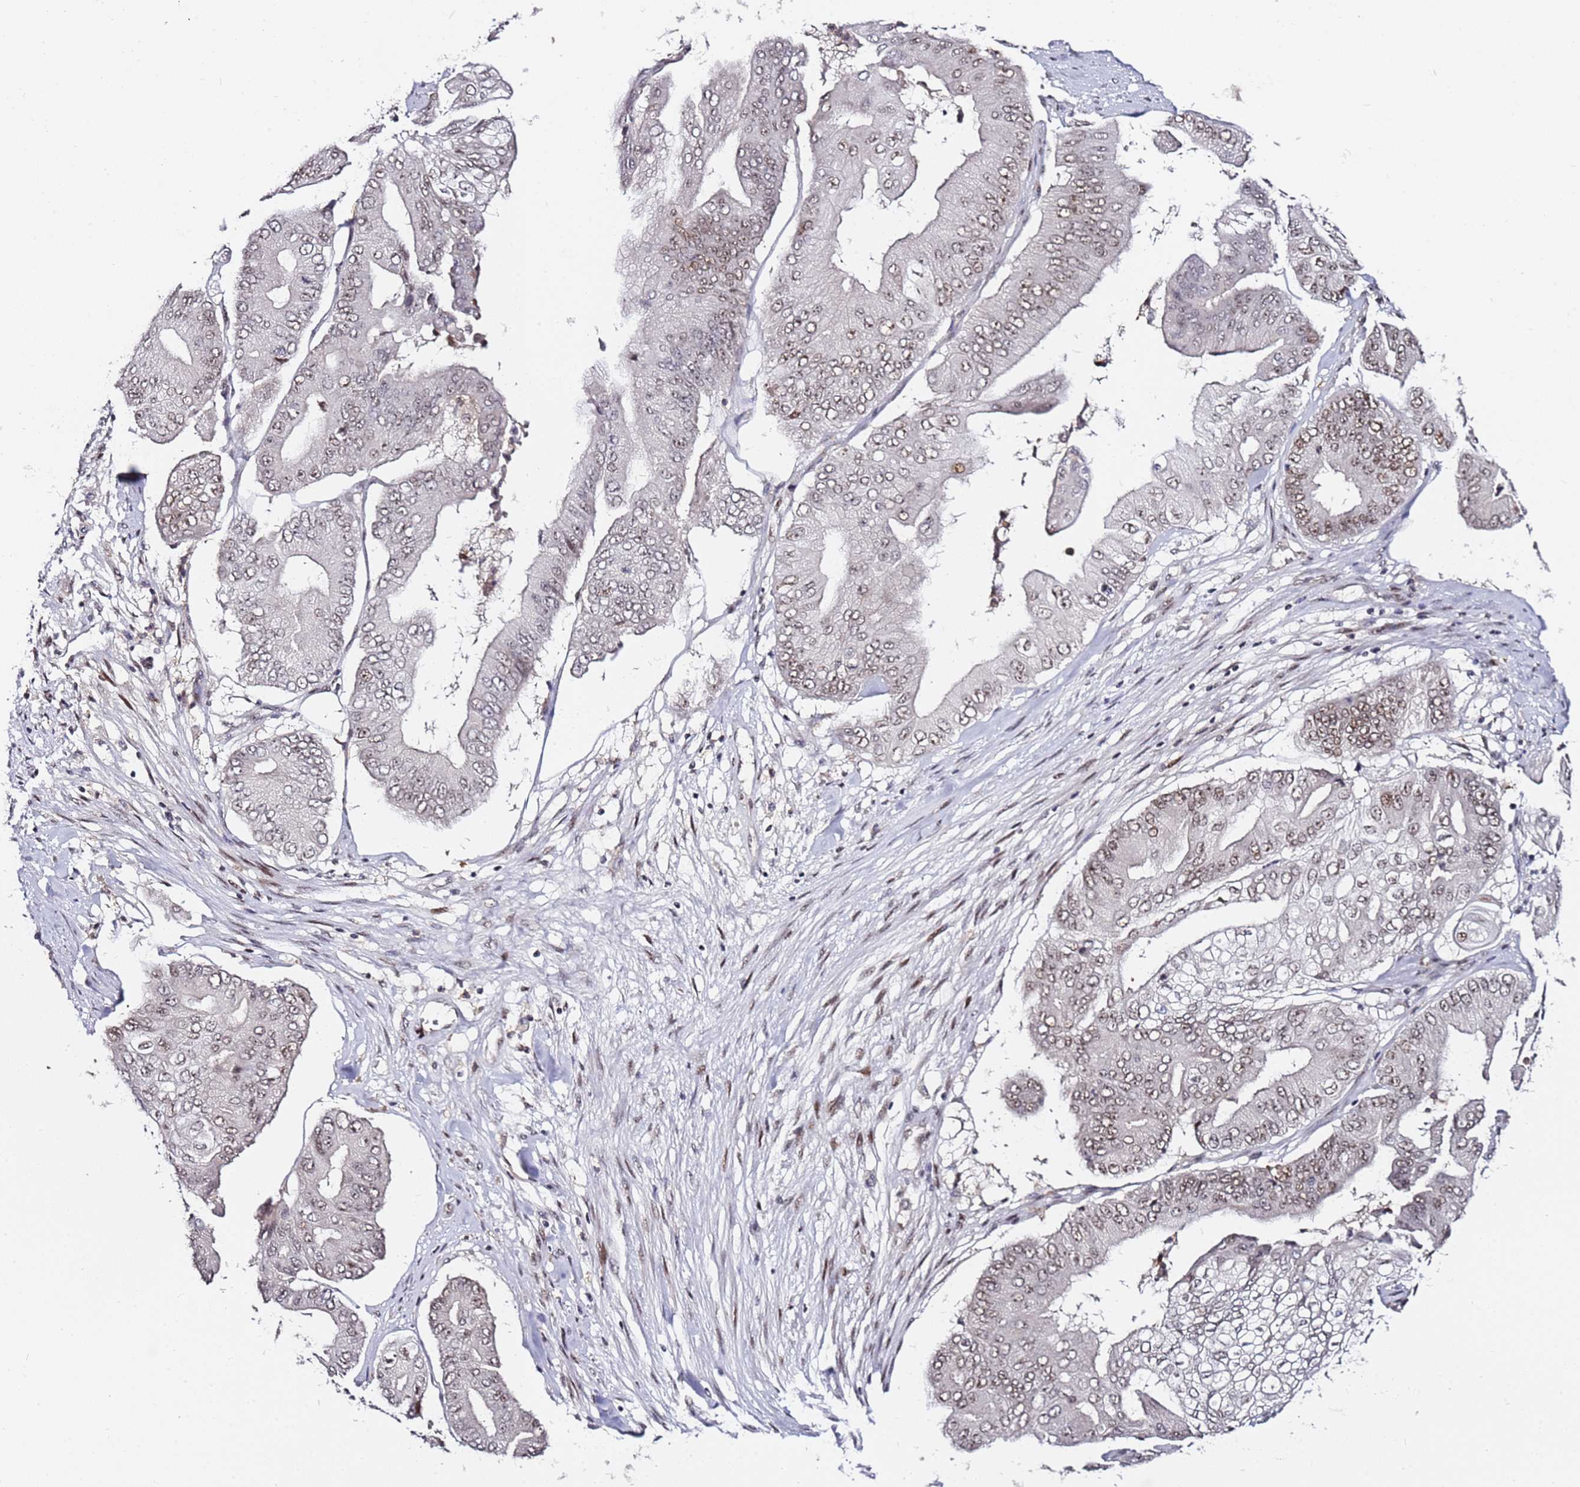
{"staining": {"intensity": "moderate", "quantity": ">75%", "location": "nuclear"}, "tissue": "pancreatic cancer", "cell_type": "Tumor cells", "image_type": "cancer", "snomed": [{"axis": "morphology", "description": "Adenocarcinoma, NOS"}, {"axis": "topography", "description": "Pancreas"}], "caption": "Protein expression analysis of human pancreatic cancer reveals moderate nuclear staining in about >75% of tumor cells.", "gene": "FCF1", "patient": {"sex": "female", "age": 77}}